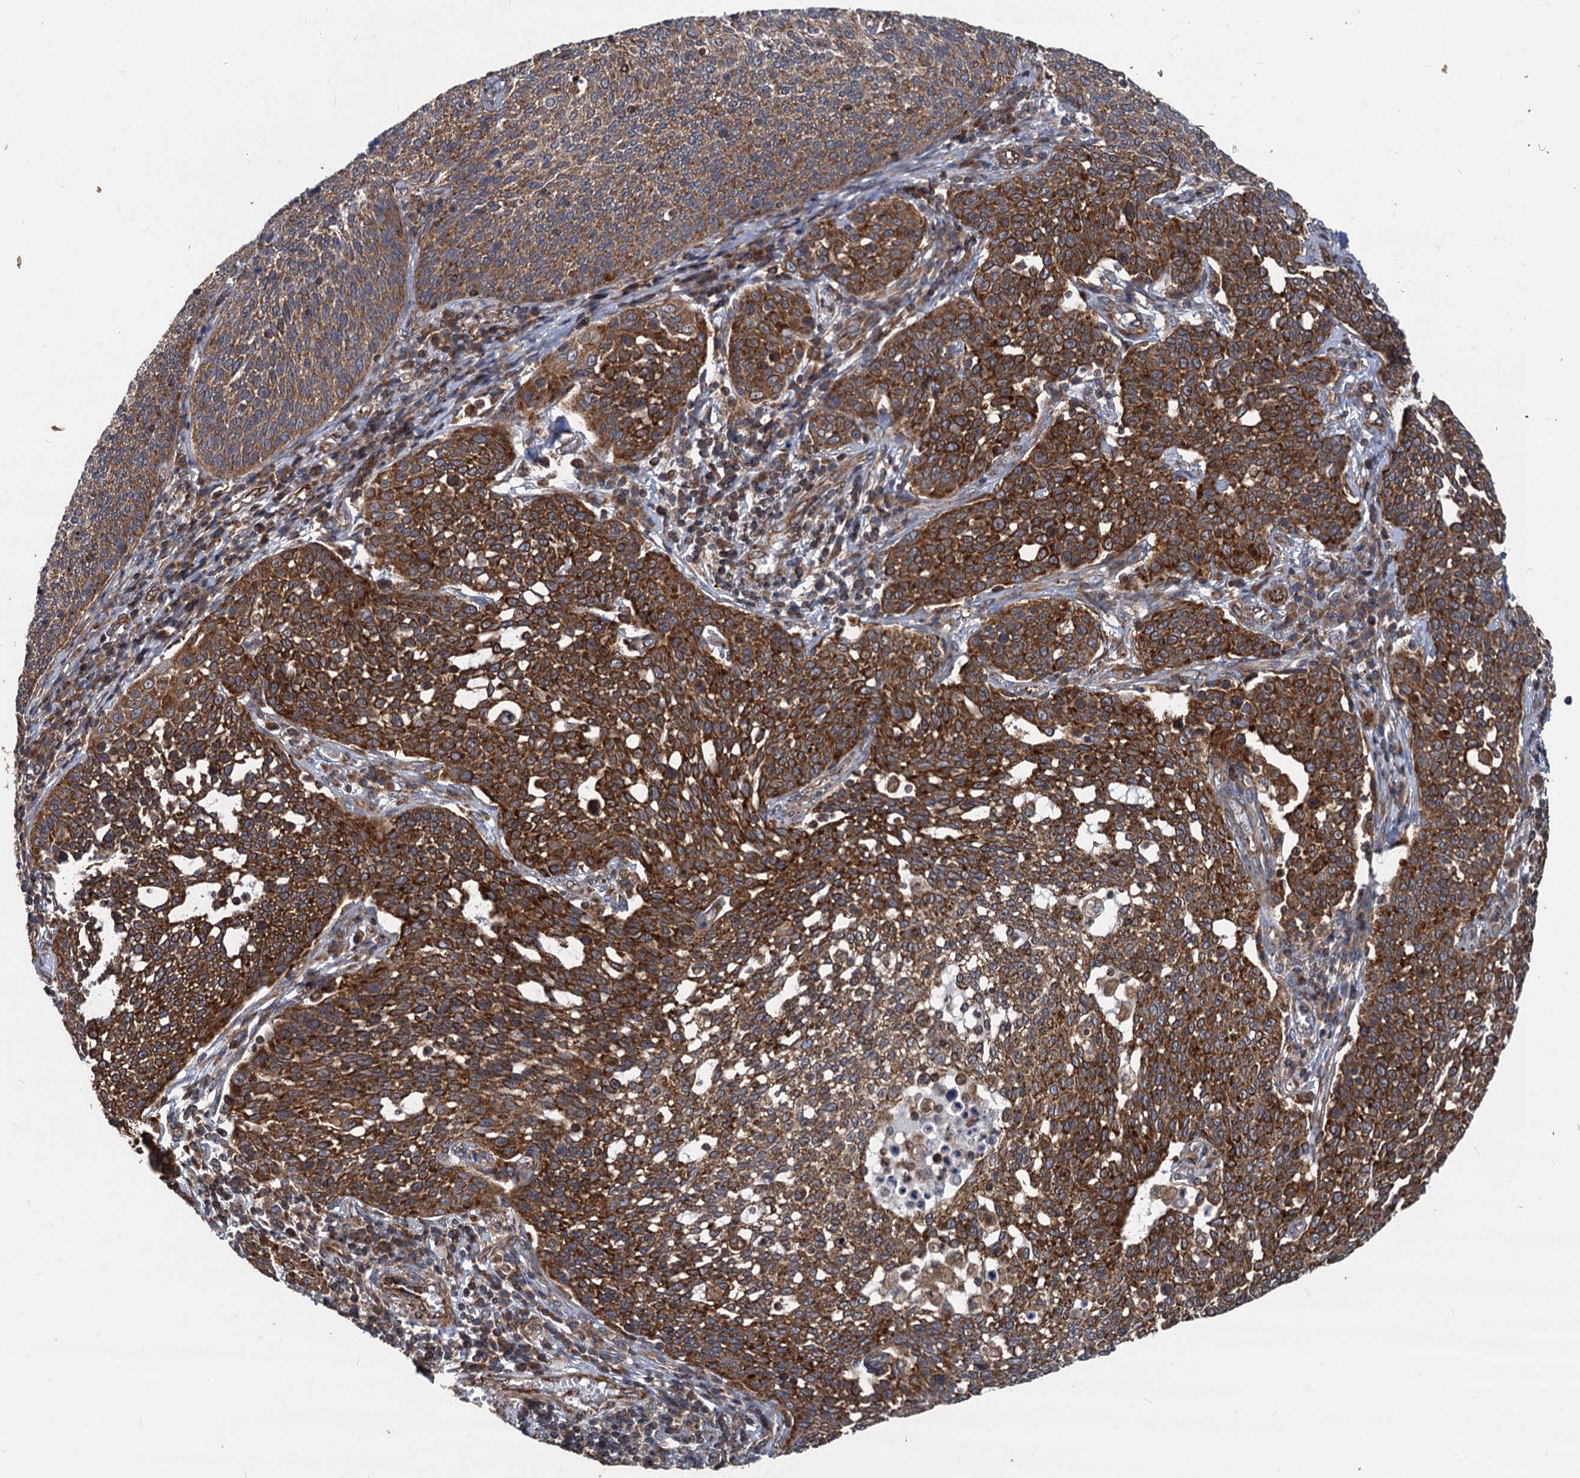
{"staining": {"intensity": "strong", "quantity": ">75%", "location": "cytoplasmic/membranous"}, "tissue": "cervical cancer", "cell_type": "Tumor cells", "image_type": "cancer", "snomed": [{"axis": "morphology", "description": "Squamous cell carcinoma, NOS"}, {"axis": "topography", "description": "Cervix"}], "caption": "Cervical squamous cell carcinoma was stained to show a protein in brown. There is high levels of strong cytoplasmic/membranous staining in about >75% of tumor cells.", "gene": "STIM1", "patient": {"sex": "female", "age": 34}}